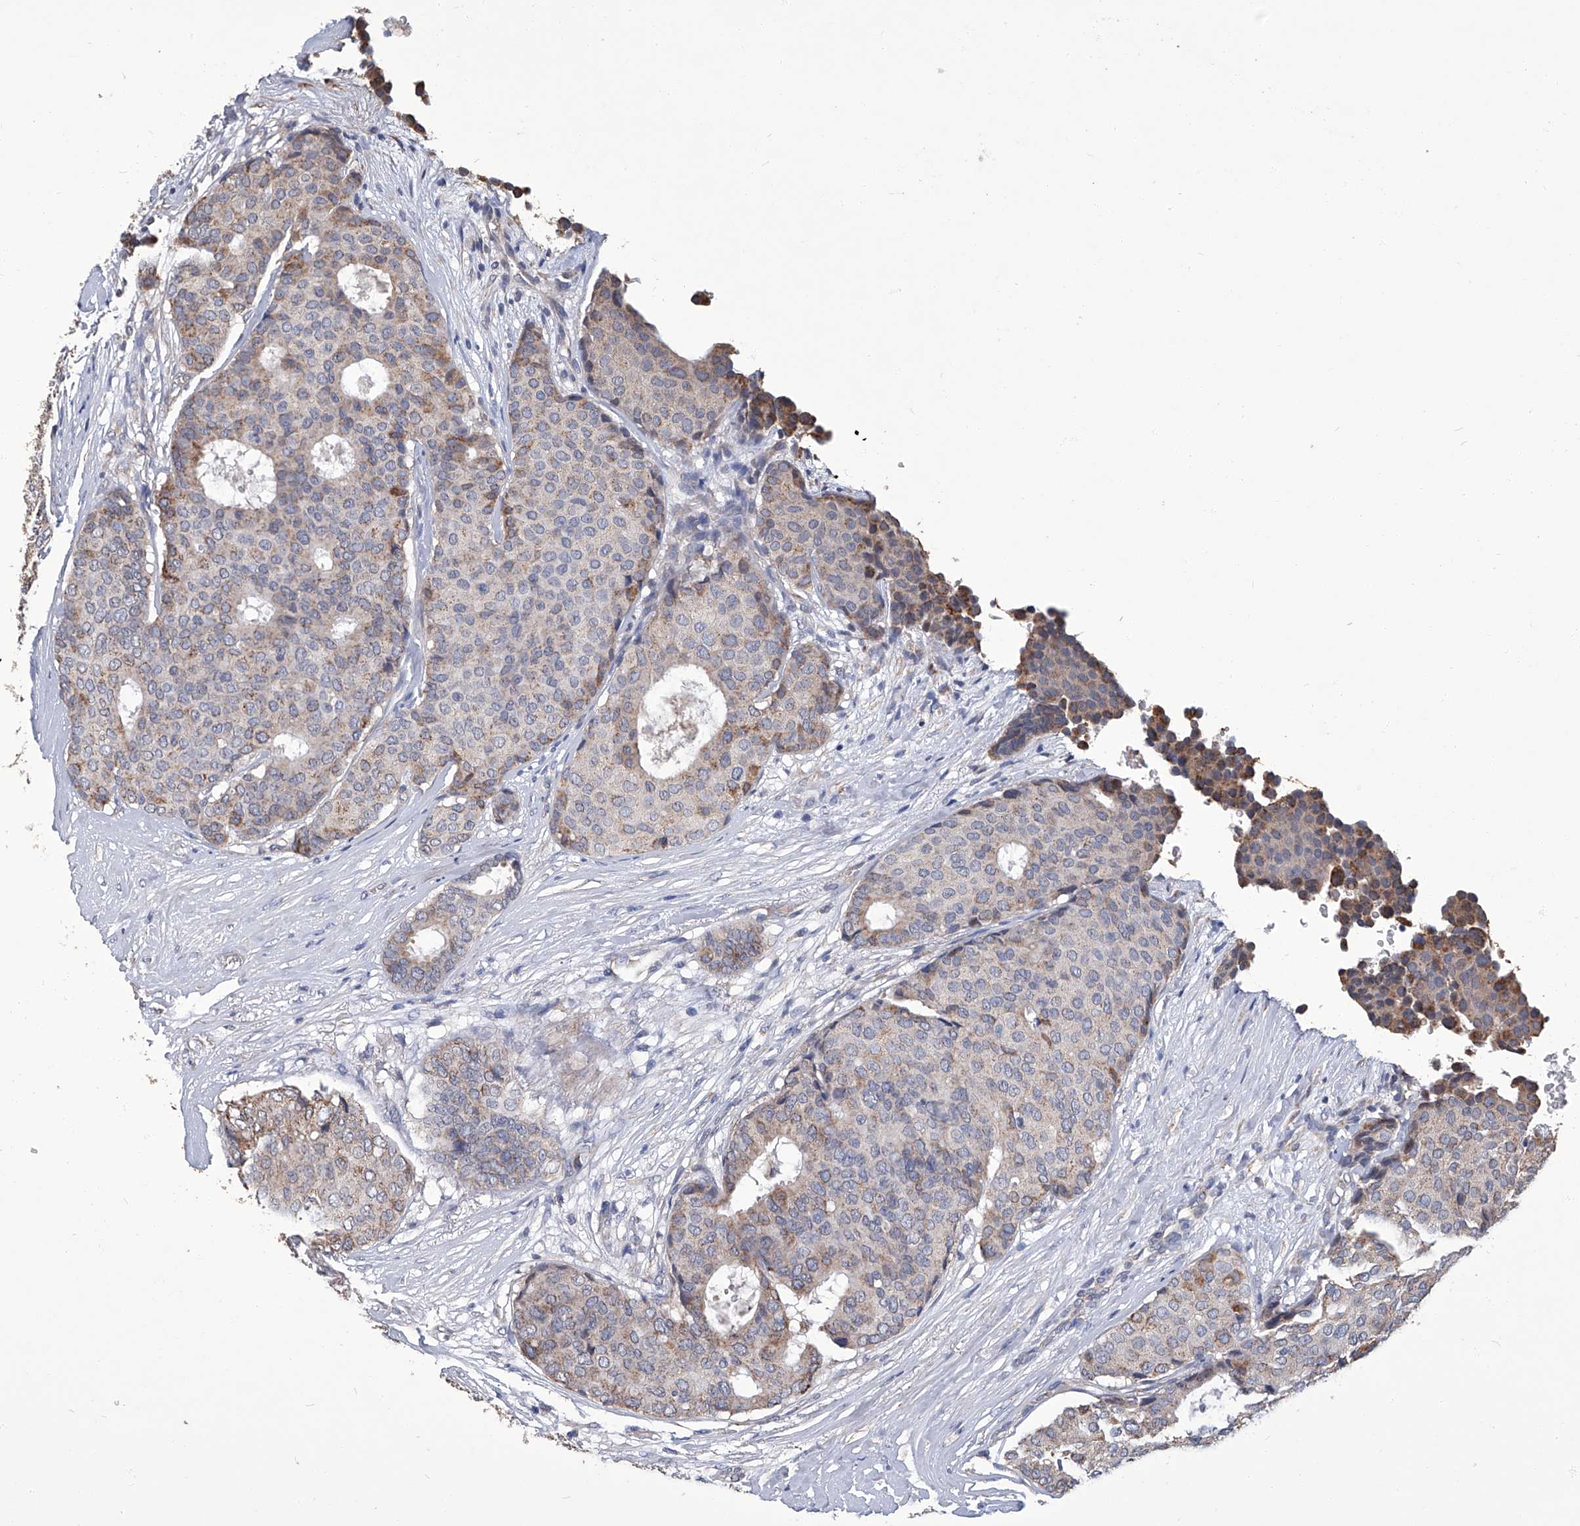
{"staining": {"intensity": "weak", "quantity": "25%-75%", "location": "cytoplasmic/membranous"}, "tissue": "breast cancer", "cell_type": "Tumor cells", "image_type": "cancer", "snomed": [{"axis": "morphology", "description": "Duct carcinoma"}, {"axis": "topography", "description": "Breast"}], "caption": "Breast cancer (intraductal carcinoma) stained with DAB (3,3'-diaminobenzidine) immunohistochemistry demonstrates low levels of weak cytoplasmic/membranous staining in about 25%-75% of tumor cells. Nuclei are stained in blue.", "gene": "OAT", "patient": {"sex": "female", "age": 75}}